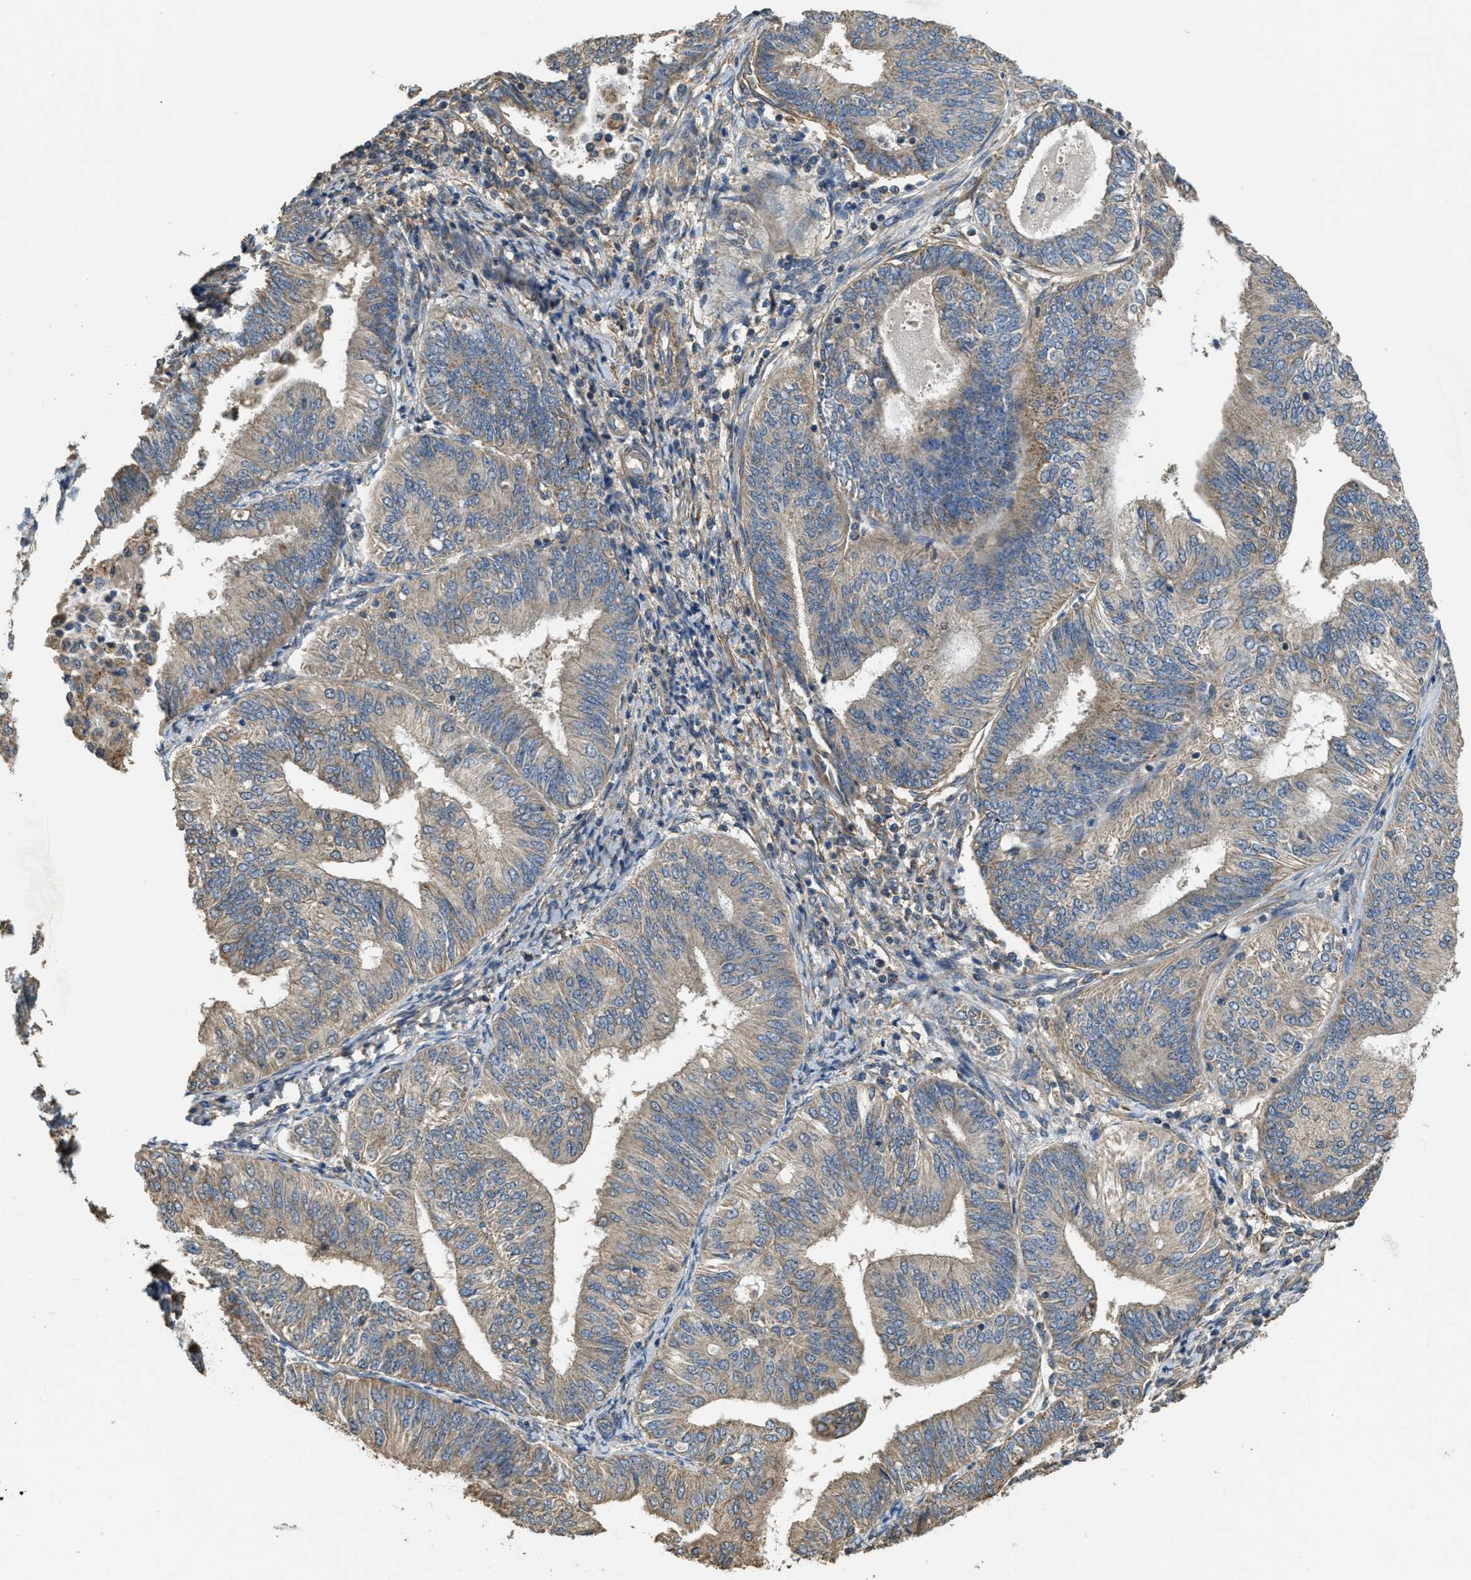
{"staining": {"intensity": "weak", "quantity": ">75%", "location": "cytoplasmic/membranous"}, "tissue": "endometrial cancer", "cell_type": "Tumor cells", "image_type": "cancer", "snomed": [{"axis": "morphology", "description": "Adenocarcinoma, NOS"}, {"axis": "topography", "description": "Endometrium"}], "caption": "Endometrial cancer stained with DAB immunohistochemistry displays low levels of weak cytoplasmic/membranous expression in approximately >75% of tumor cells. The staining was performed using DAB (3,3'-diaminobenzidine), with brown indicating positive protein expression. Nuclei are stained blue with hematoxylin.", "gene": "THBS2", "patient": {"sex": "female", "age": 58}}